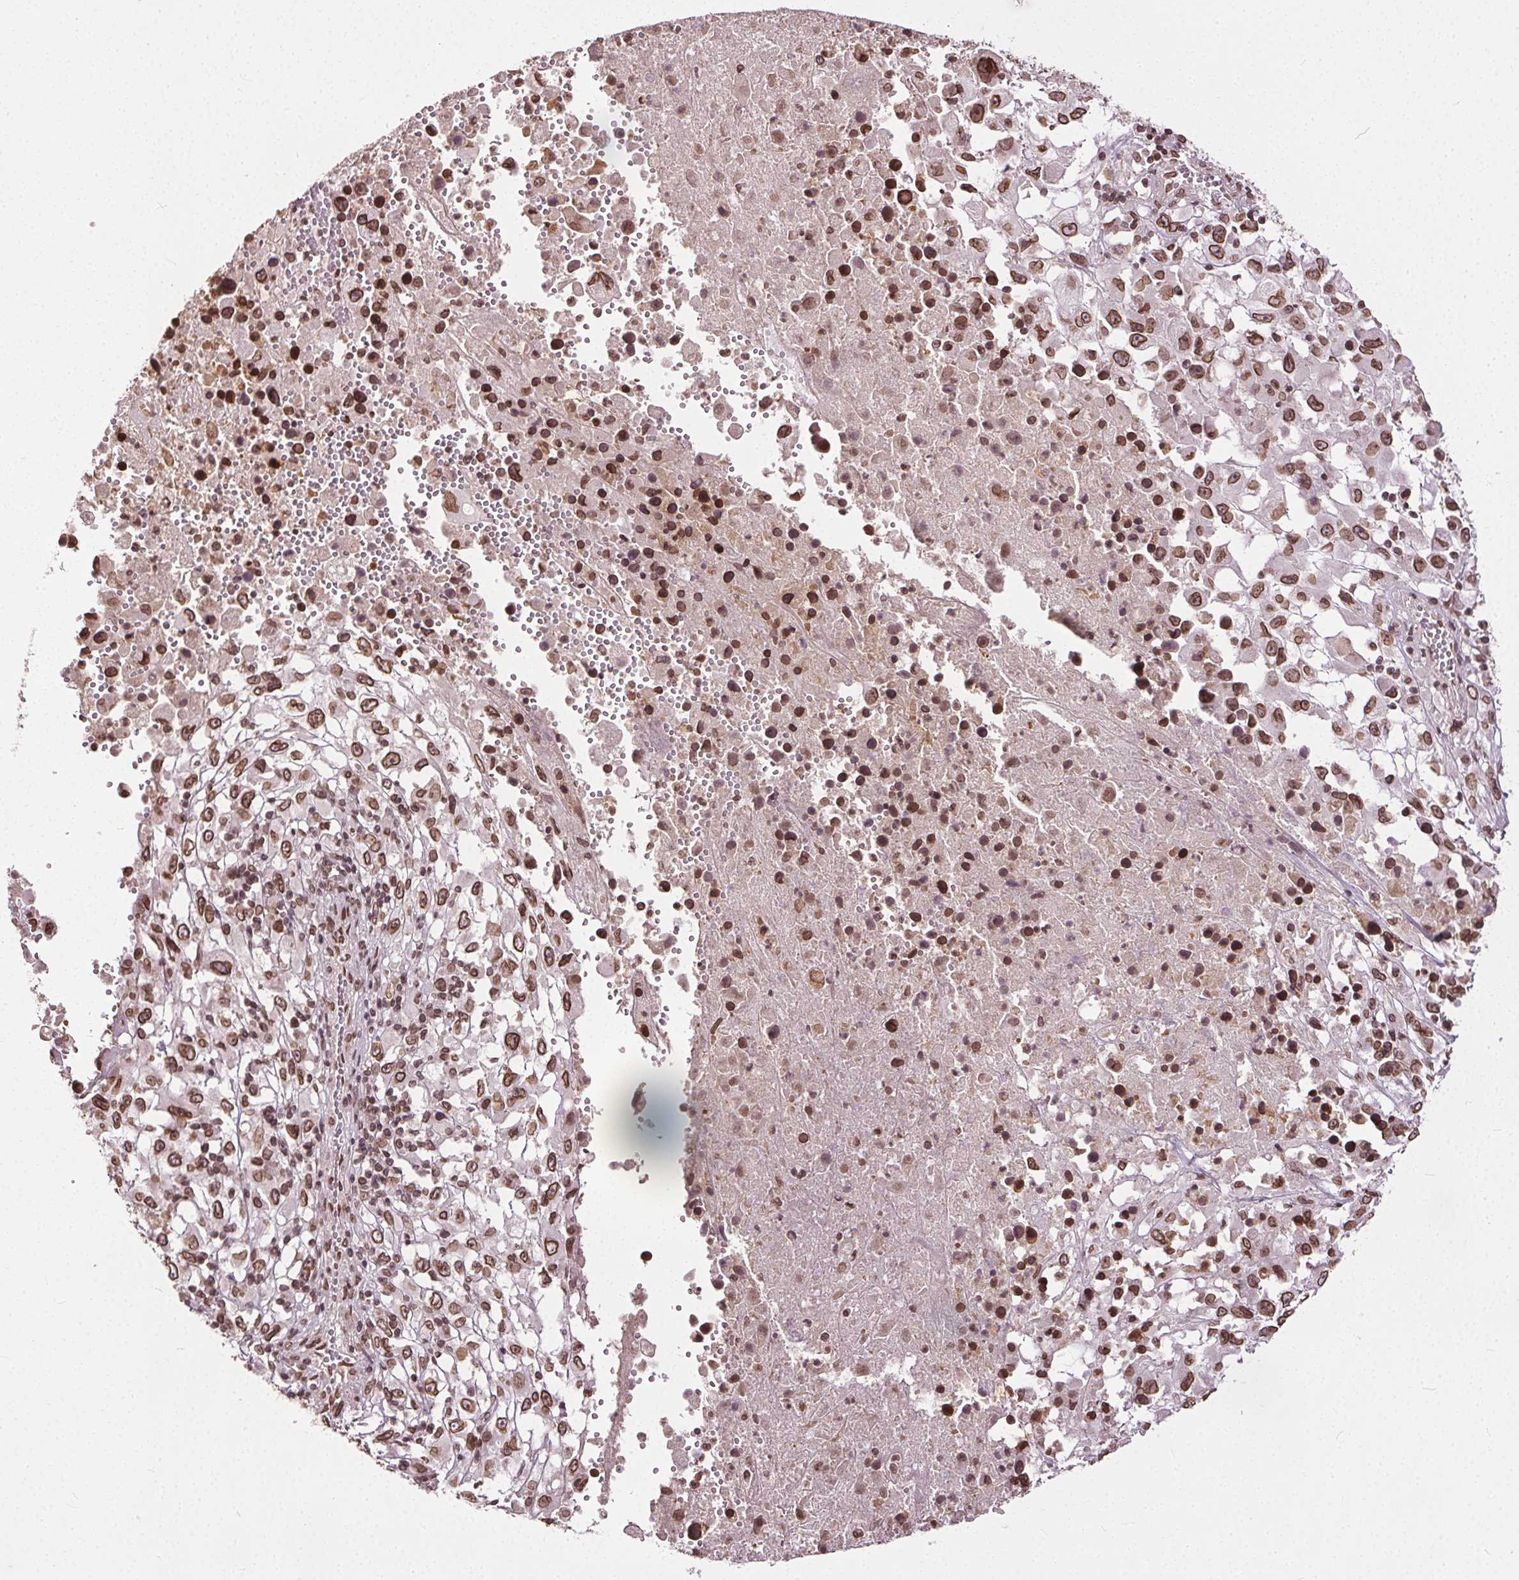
{"staining": {"intensity": "moderate", "quantity": ">75%", "location": "cytoplasmic/membranous,nuclear"}, "tissue": "melanoma", "cell_type": "Tumor cells", "image_type": "cancer", "snomed": [{"axis": "morphology", "description": "Malignant melanoma, Metastatic site"}, {"axis": "topography", "description": "Soft tissue"}], "caption": "The histopathology image exhibits a brown stain indicating the presence of a protein in the cytoplasmic/membranous and nuclear of tumor cells in malignant melanoma (metastatic site).", "gene": "TTC39C", "patient": {"sex": "male", "age": 50}}